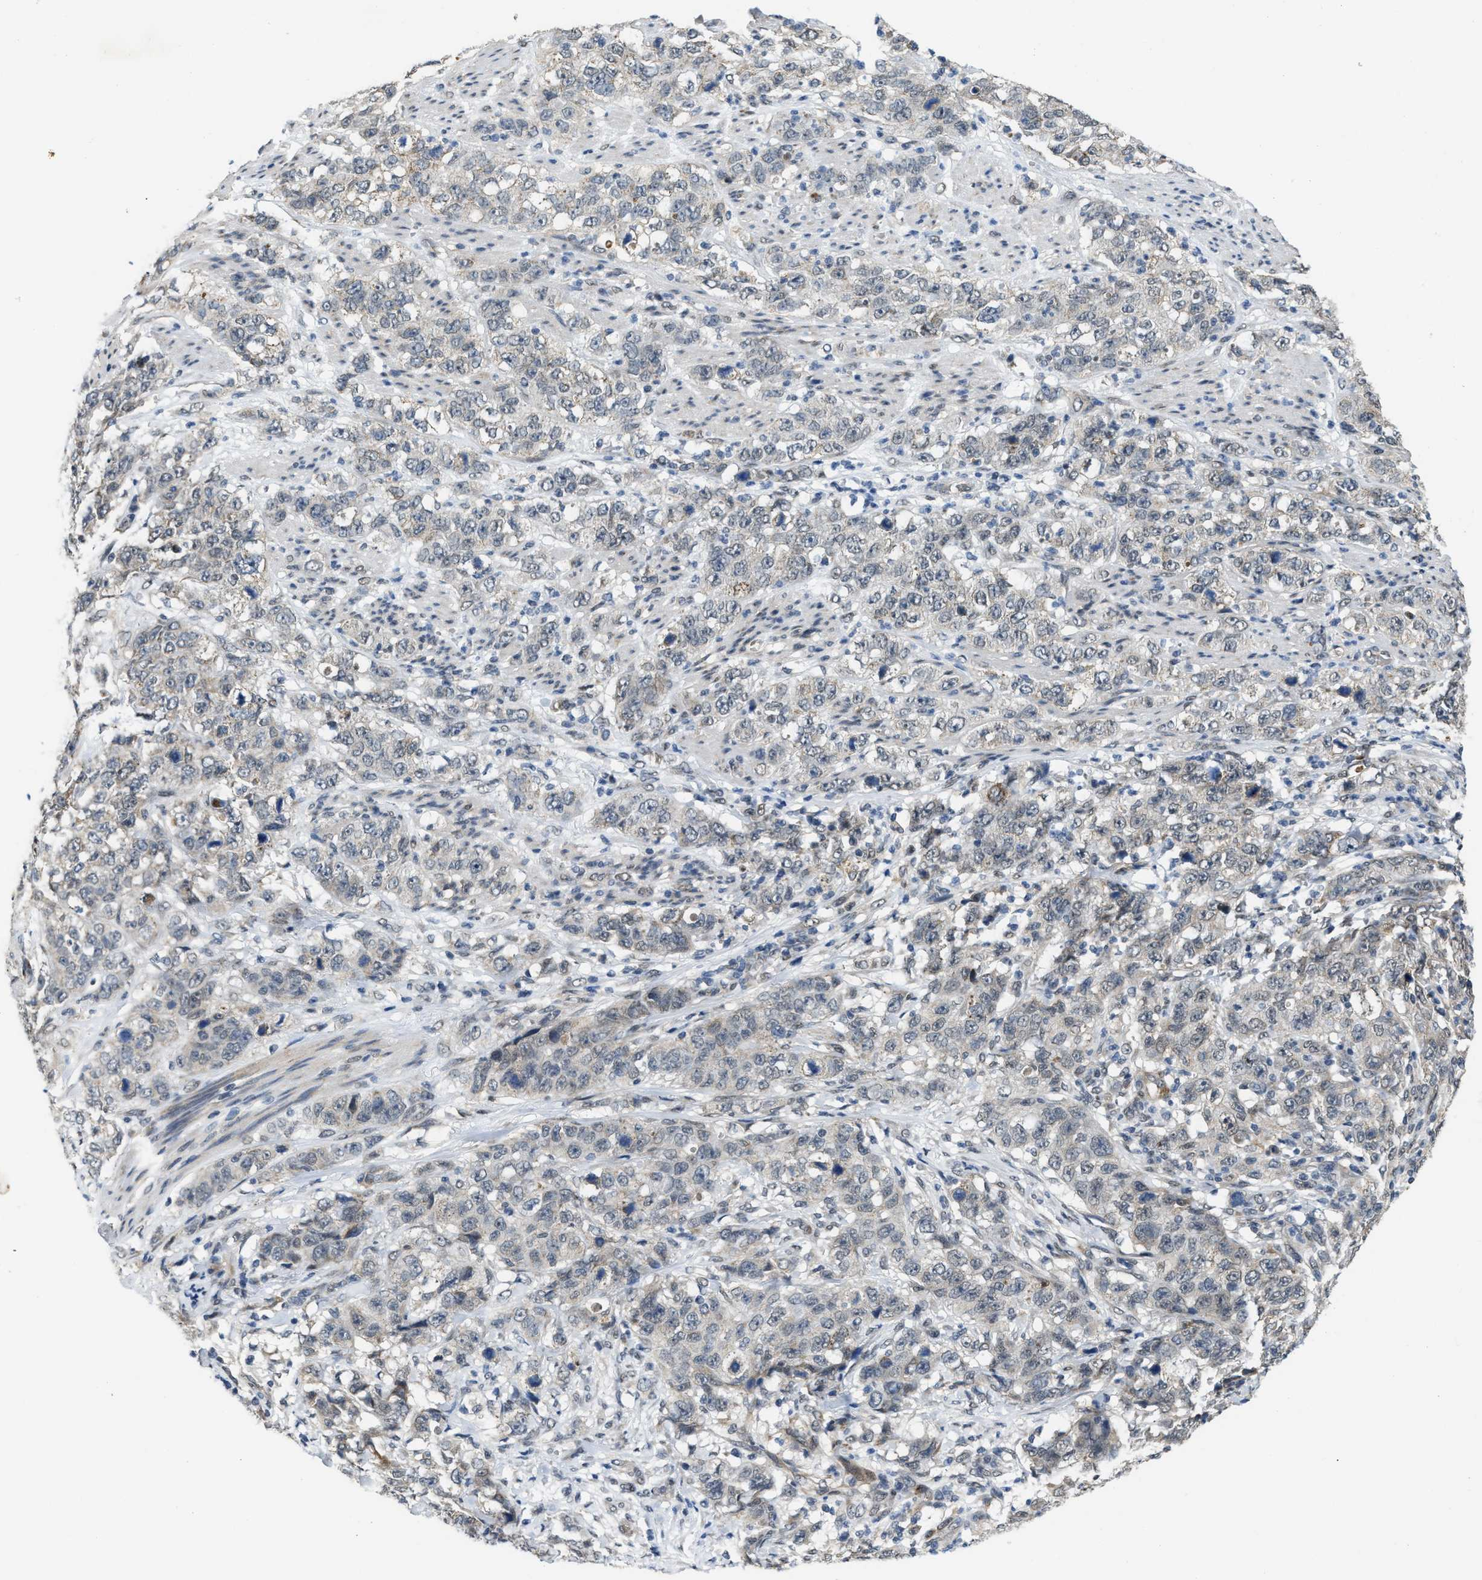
{"staining": {"intensity": "weak", "quantity": "<25%", "location": "cytoplasmic/membranous"}, "tissue": "stomach cancer", "cell_type": "Tumor cells", "image_type": "cancer", "snomed": [{"axis": "morphology", "description": "Adenocarcinoma, NOS"}, {"axis": "topography", "description": "Stomach"}], "caption": "Protein analysis of stomach adenocarcinoma shows no significant positivity in tumor cells.", "gene": "KIF24", "patient": {"sex": "male", "age": 48}}